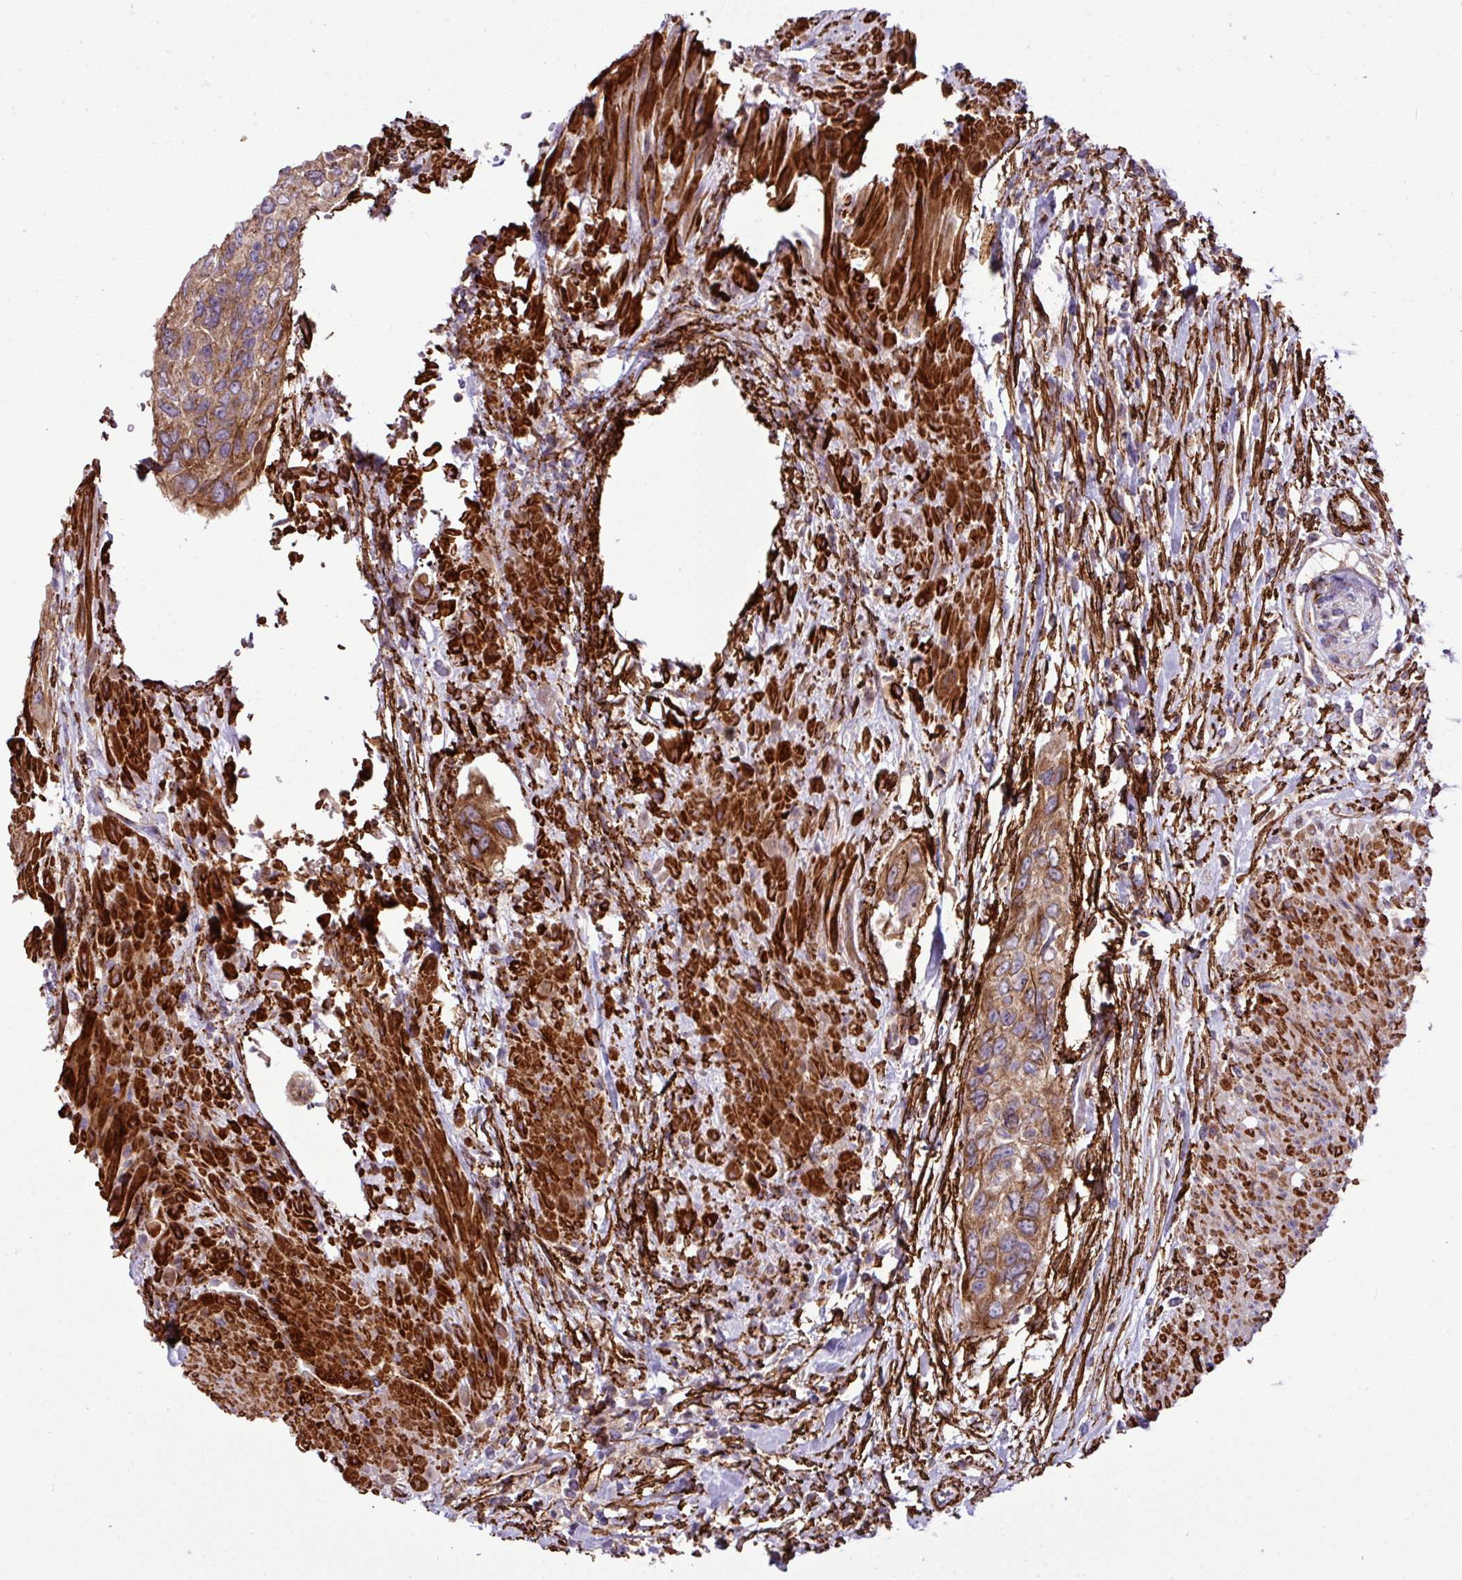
{"staining": {"intensity": "moderate", "quantity": ">75%", "location": "cytoplasmic/membranous"}, "tissue": "urothelial cancer", "cell_type": "Tumor cells", "image_type": "cancer", "snomed": [{"axis": "morphology", "description": "Urothelial carcinoma, High grade"}, {"axis": "topography", "description": "Urinary bladder"}], "caption": "Protein analysis of urothelial cancer tissue reveals moderate cytoplasmic/membranous expression in approximately >75% of tumor cells. Using DAB (brown) and hematoxylin (blue) stains, captured at high magnification using brightfield microscopy.", "gene": "FAM47E", "patient": {"sex": "female", "age": 60}}